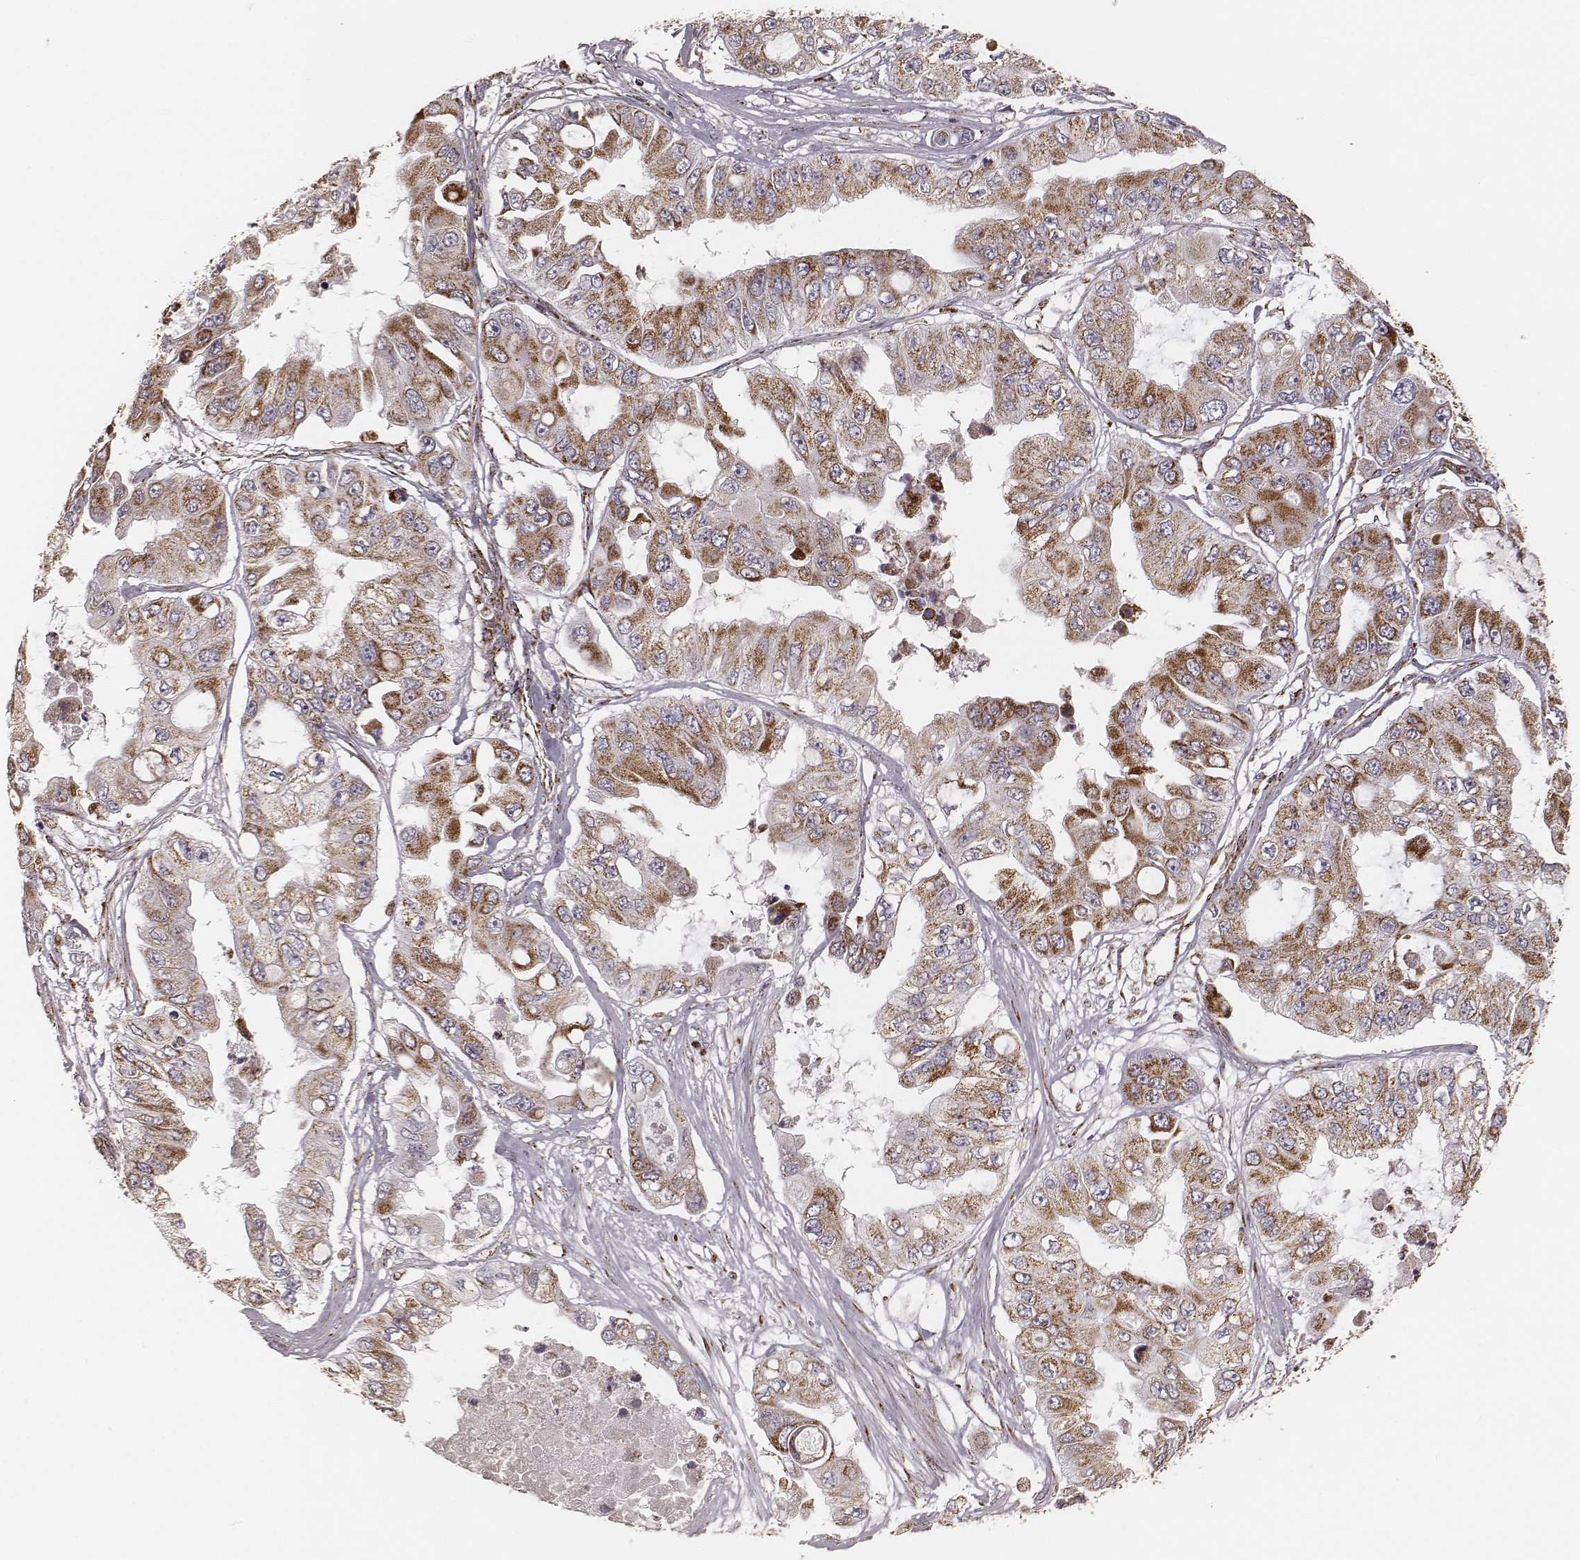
{"staining": {"intensity": "moderate", "quantity": ">75%", "location": "cytoplasmic/membranous"}, "tissue": "ovarian cancer", "cell_type": "Tumor cells", "image_type": "cancer", "snomed": [{"axis": "morphology", "description": "Cystadenocarcinoma, serous, NOS"}, {"axis": "topography", "description": "Ovary"}], "caption": "Serous cystadenocarcinoma (ovarian) stained with a protein marker shows moderate staining in tumor cells.", "gene": "CS", "patient": {"sex": "female", "age": 56}}